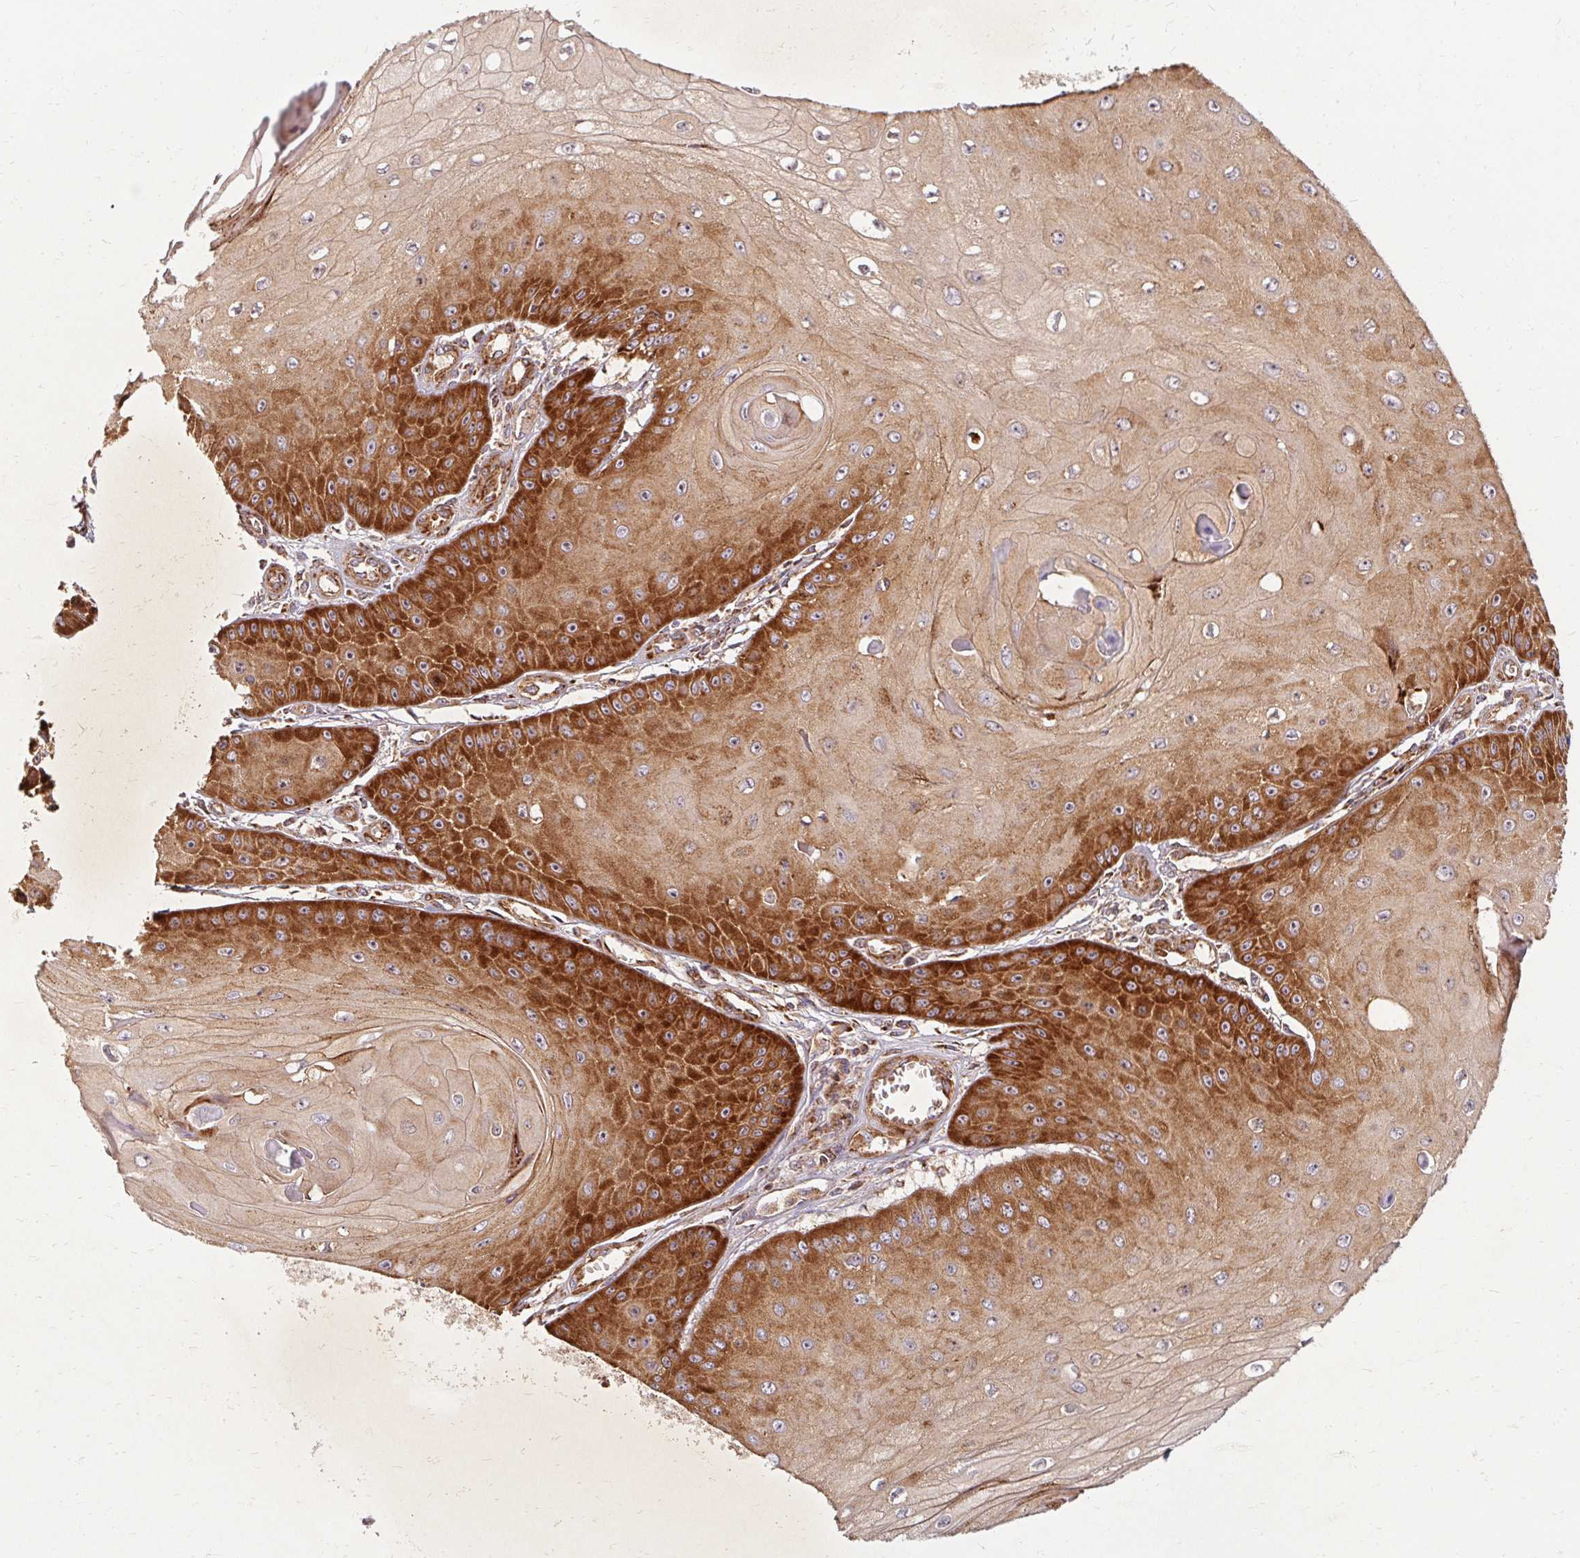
{"staining": {"intensity": "strong", "quantity": "25%-75%", "location": "cytoplasmic/membranous"}, "tissue": "skin cancer", "cell_type": "Tumor cells", "image_type": "cancer", "snomed": [{"axis": "morphology", "description": "Squamous cell carcinoma, NOS"}, {"axis": "topography", "description": "Skin"}], "caption": "Squamous cell carcinoma (skin) stained for a protein (brown) demonstrates strong cytoplasmic/membranous positive positivity in approximately 25%-75% of tumor cells.", "gene": "BTF3", "patient": {"sex": "male", "age": 70}}